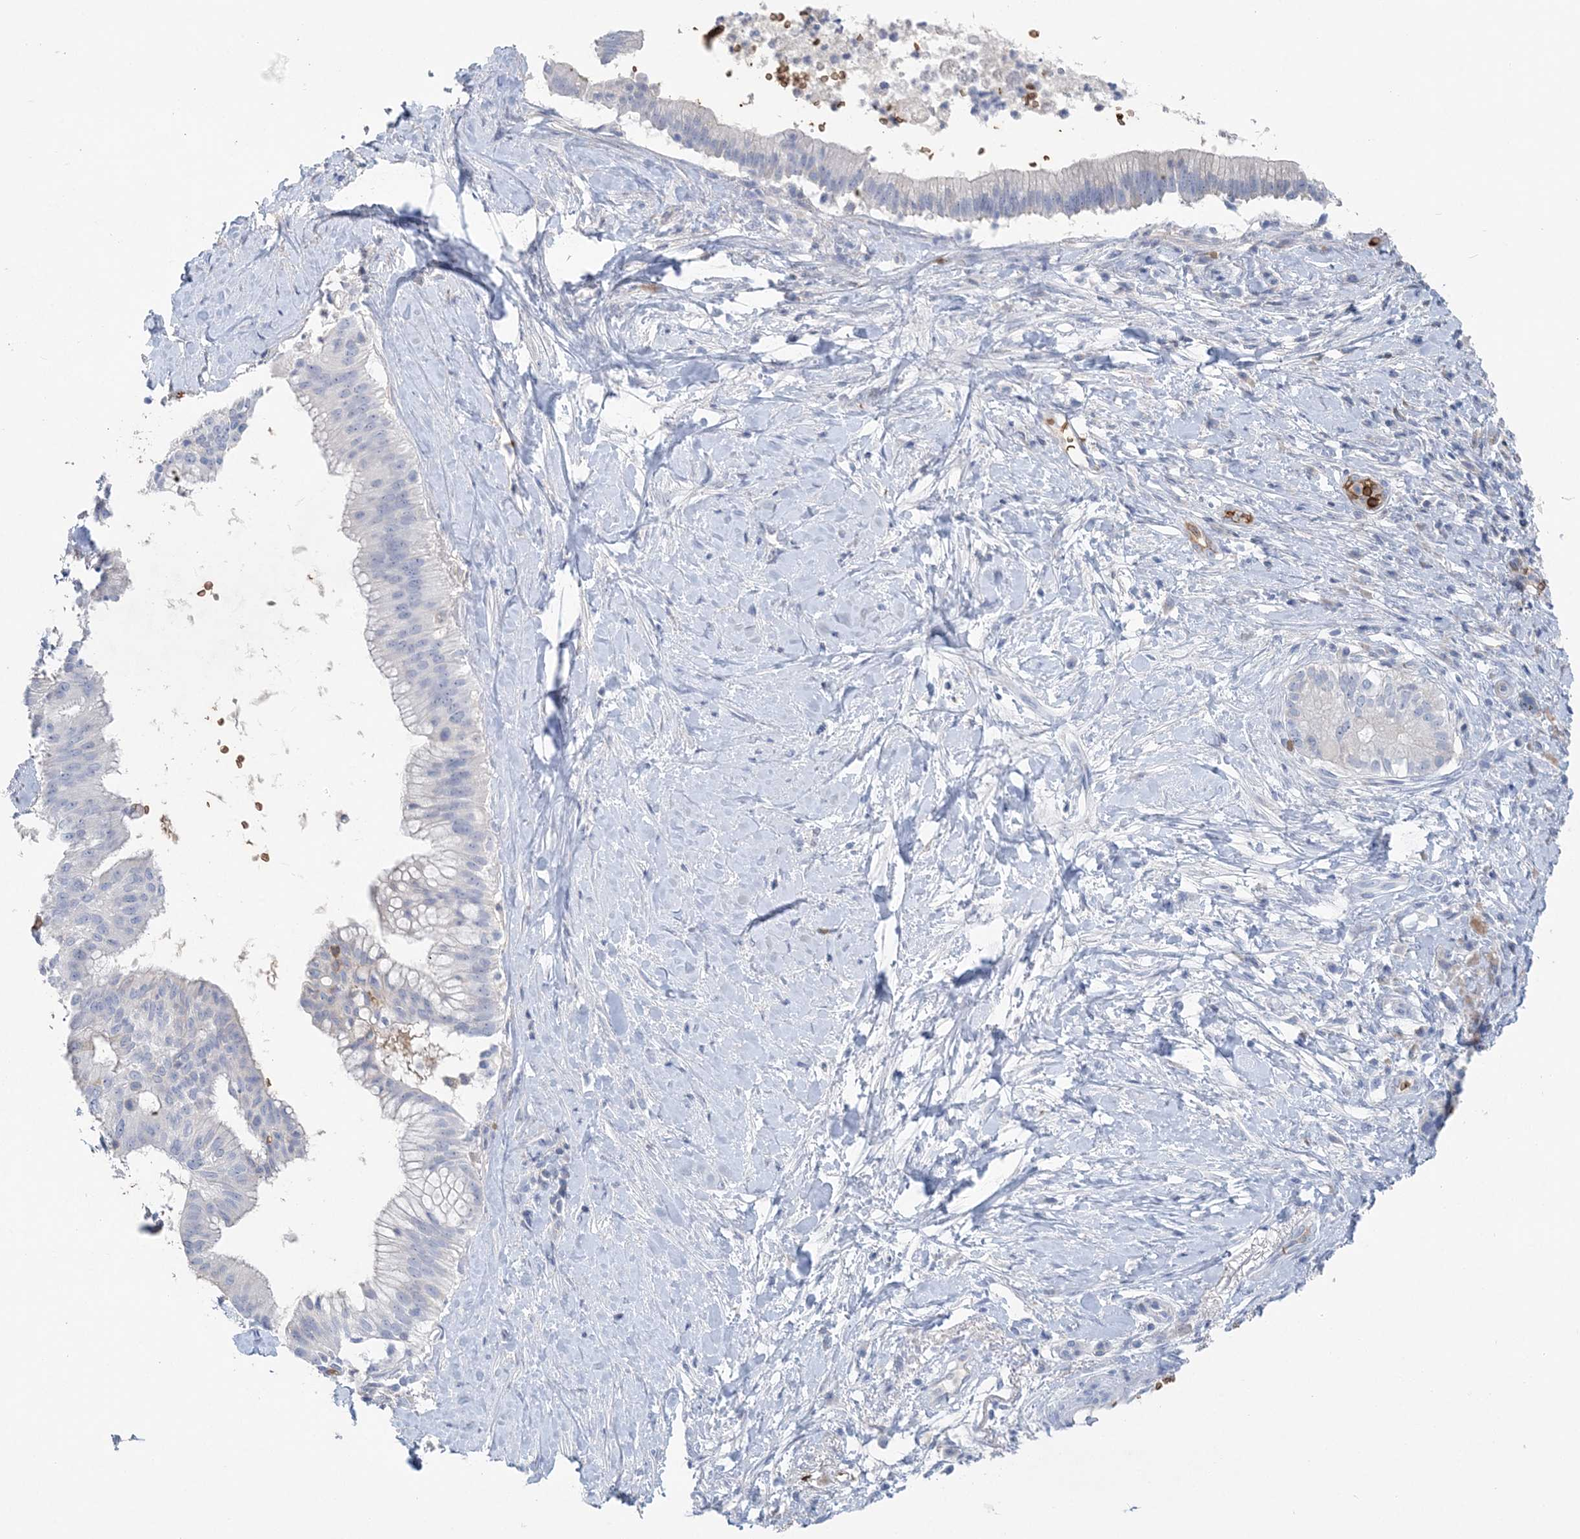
{"staining": {"intensity": "negative", "quantity": "none", "location": "none"}, "tissue": "pancreatic cancer", "cell_type": "Tumor cells", "image_type": "cancer", "snomed": [{"axis": "morphology", "description": "Adenocarcinoma, NOS"}, {"axis": "topography", "description": "Pancreas"}], "caption": "Tumor cells are negative for brown protein staining in pancreatic cancer. Nuclei are stained in blue.", "gene": "HBD", "patient": {"sex": "male", "age": 68}}